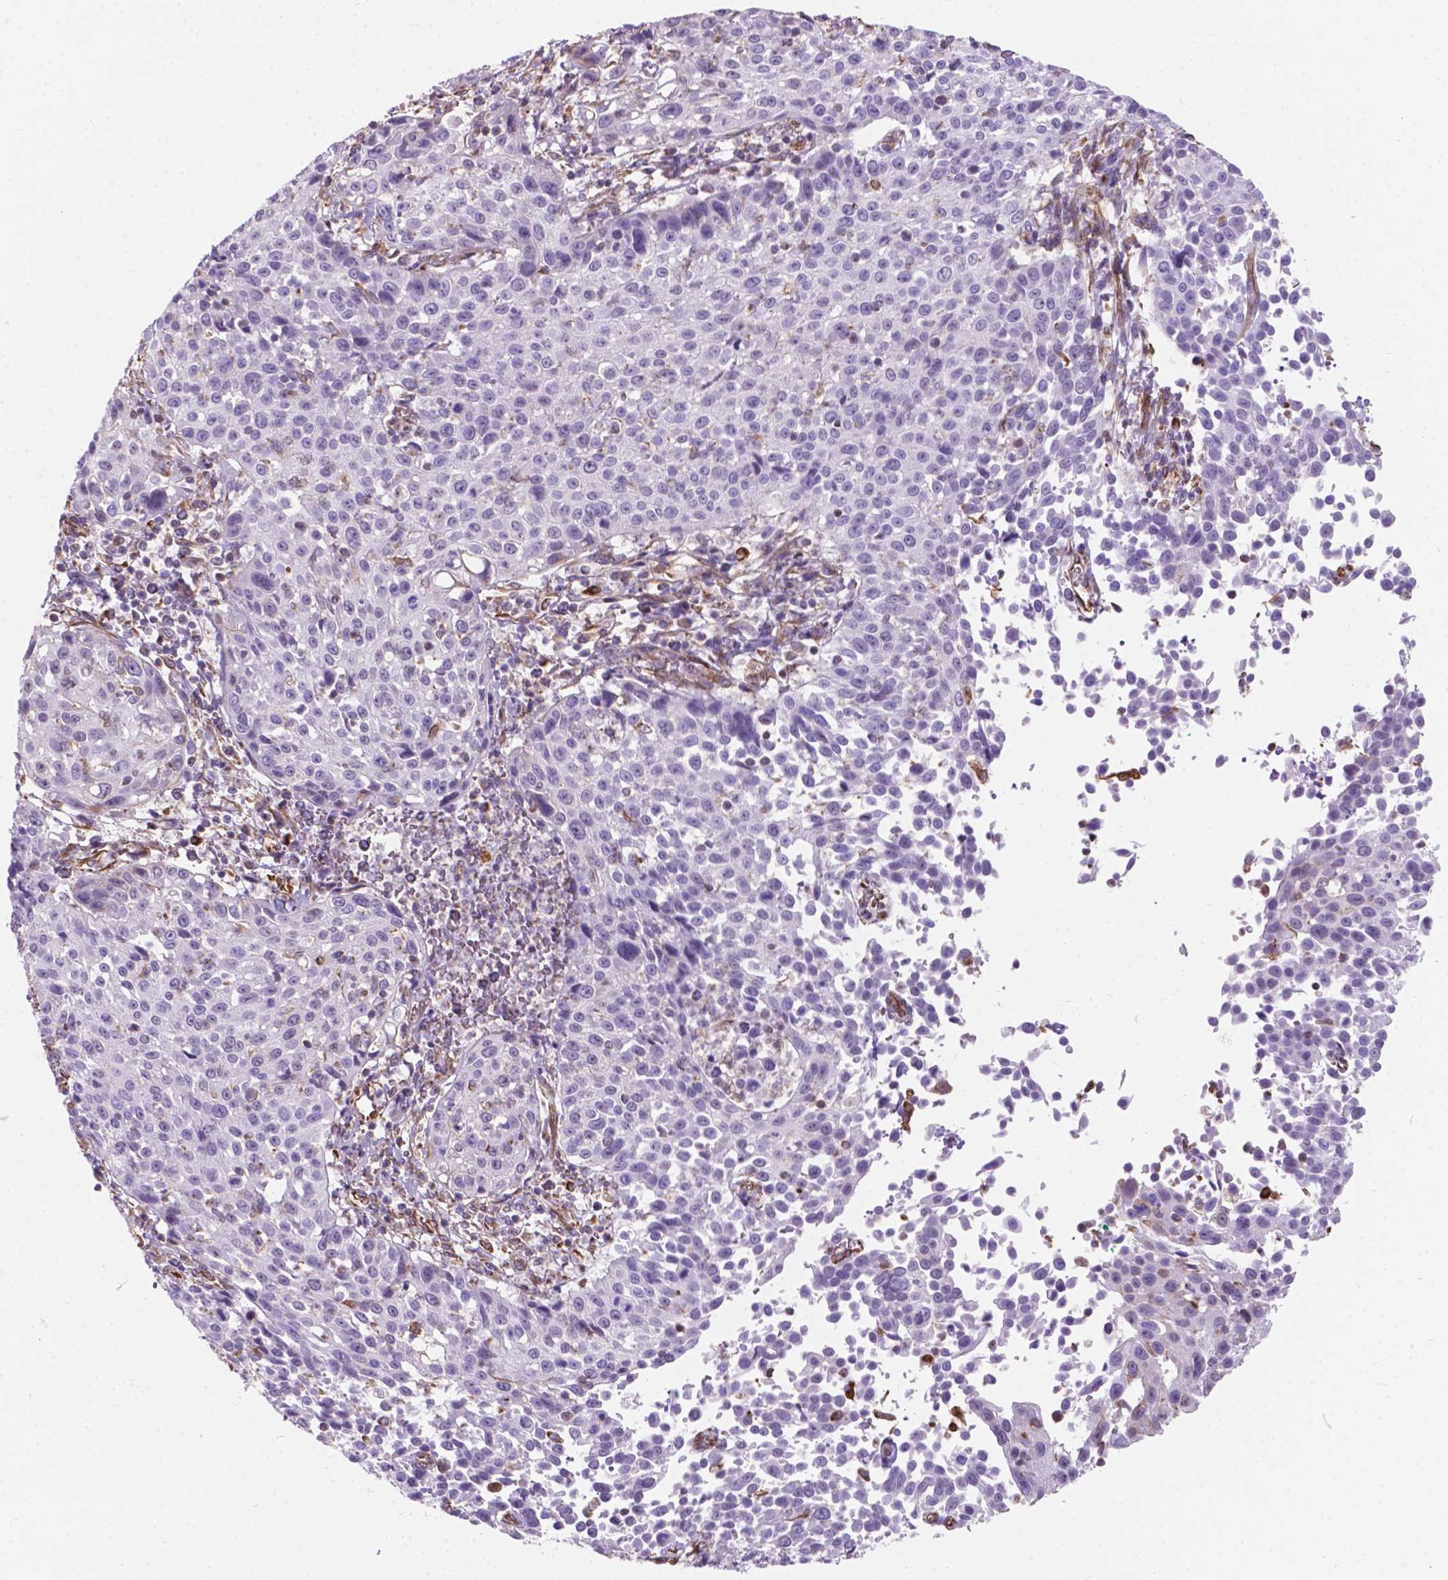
{"staining": {"intensity": "negative", "quantity": "none", "location": "none"}, "tissue": "cervical cancer", "cell_type": "Tumor cells", "image_type": "cancer", "snomed": [{"axis": "morphology", "description": "Squamous cell carcinoma, NOS"}, {"axis": "topography", "description": "Cervix"}], "caption": "Tumor cells are negative for brown protein staining in cervical squamous cell carcinoma. Brightfield microscopy of immunohistochemistry stained with DAB (3,3'-diaminobenzidine) (brown) and hematoxylin (blue), captured at high magnification.", "gene": "AMOT", "patient": {"sex": "female", "age": 26}}